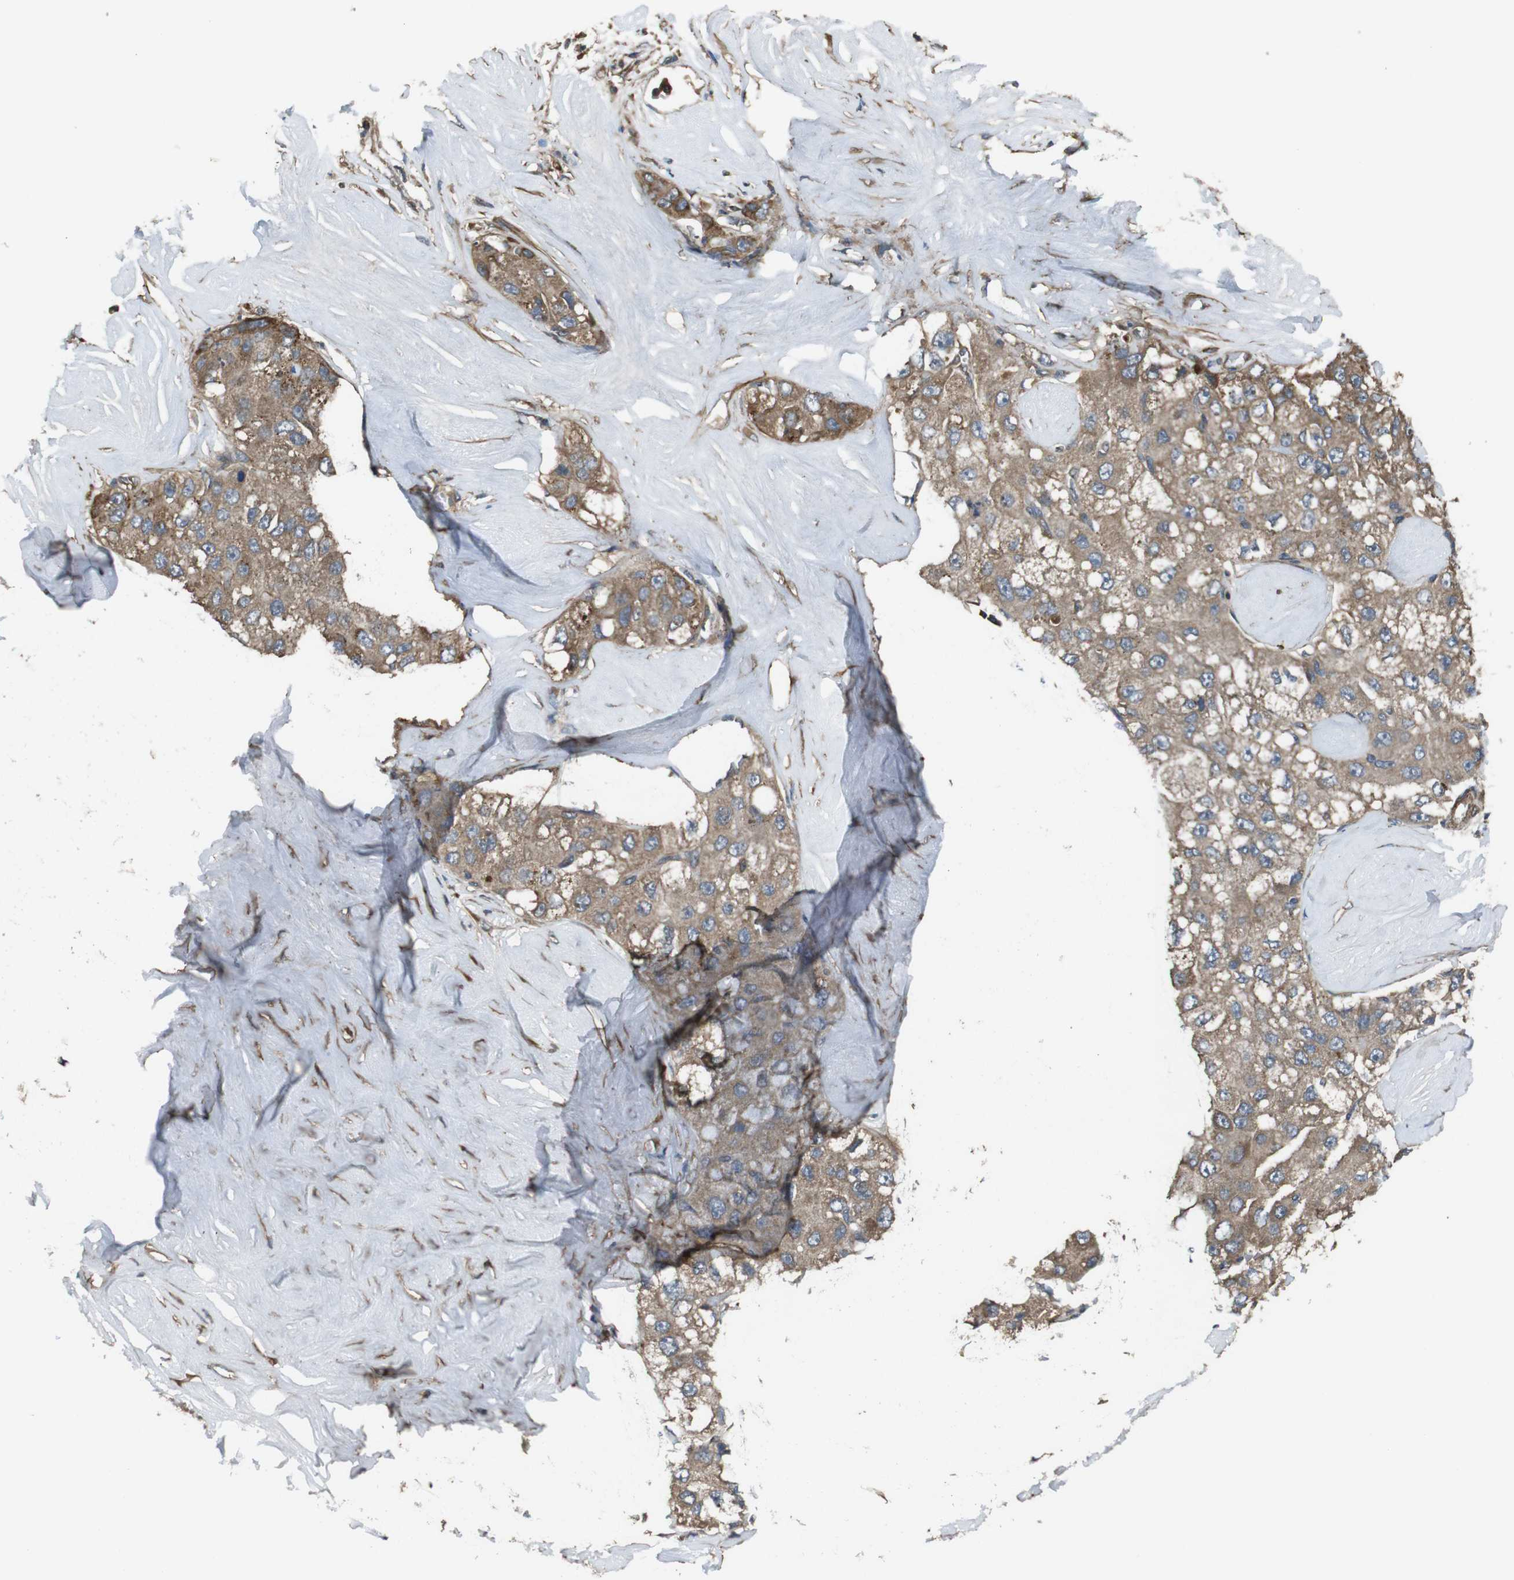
{"staining": {"intensity": "moderate", "quantity": ">75%", "location": "cytoplasmic/membranous"}, "tissue": "liver cancer", "cell_type": "Tumor cells", "image_type": "cancer", "snomed": [{"axis": "morphology", "description": "Carcinoma, Hepatocellular, NOS"}, {"axis": "topography", "description": "Liver"}], "caption": "Protein staining of liver cancer (hepatocellular carcinoma) tissue demonstrates moderate cytoplasmic/membranous staining in approximately >75% of tumor cells.", "gene": "FUT2", "patient": {"sex": "male", "age": 80}}